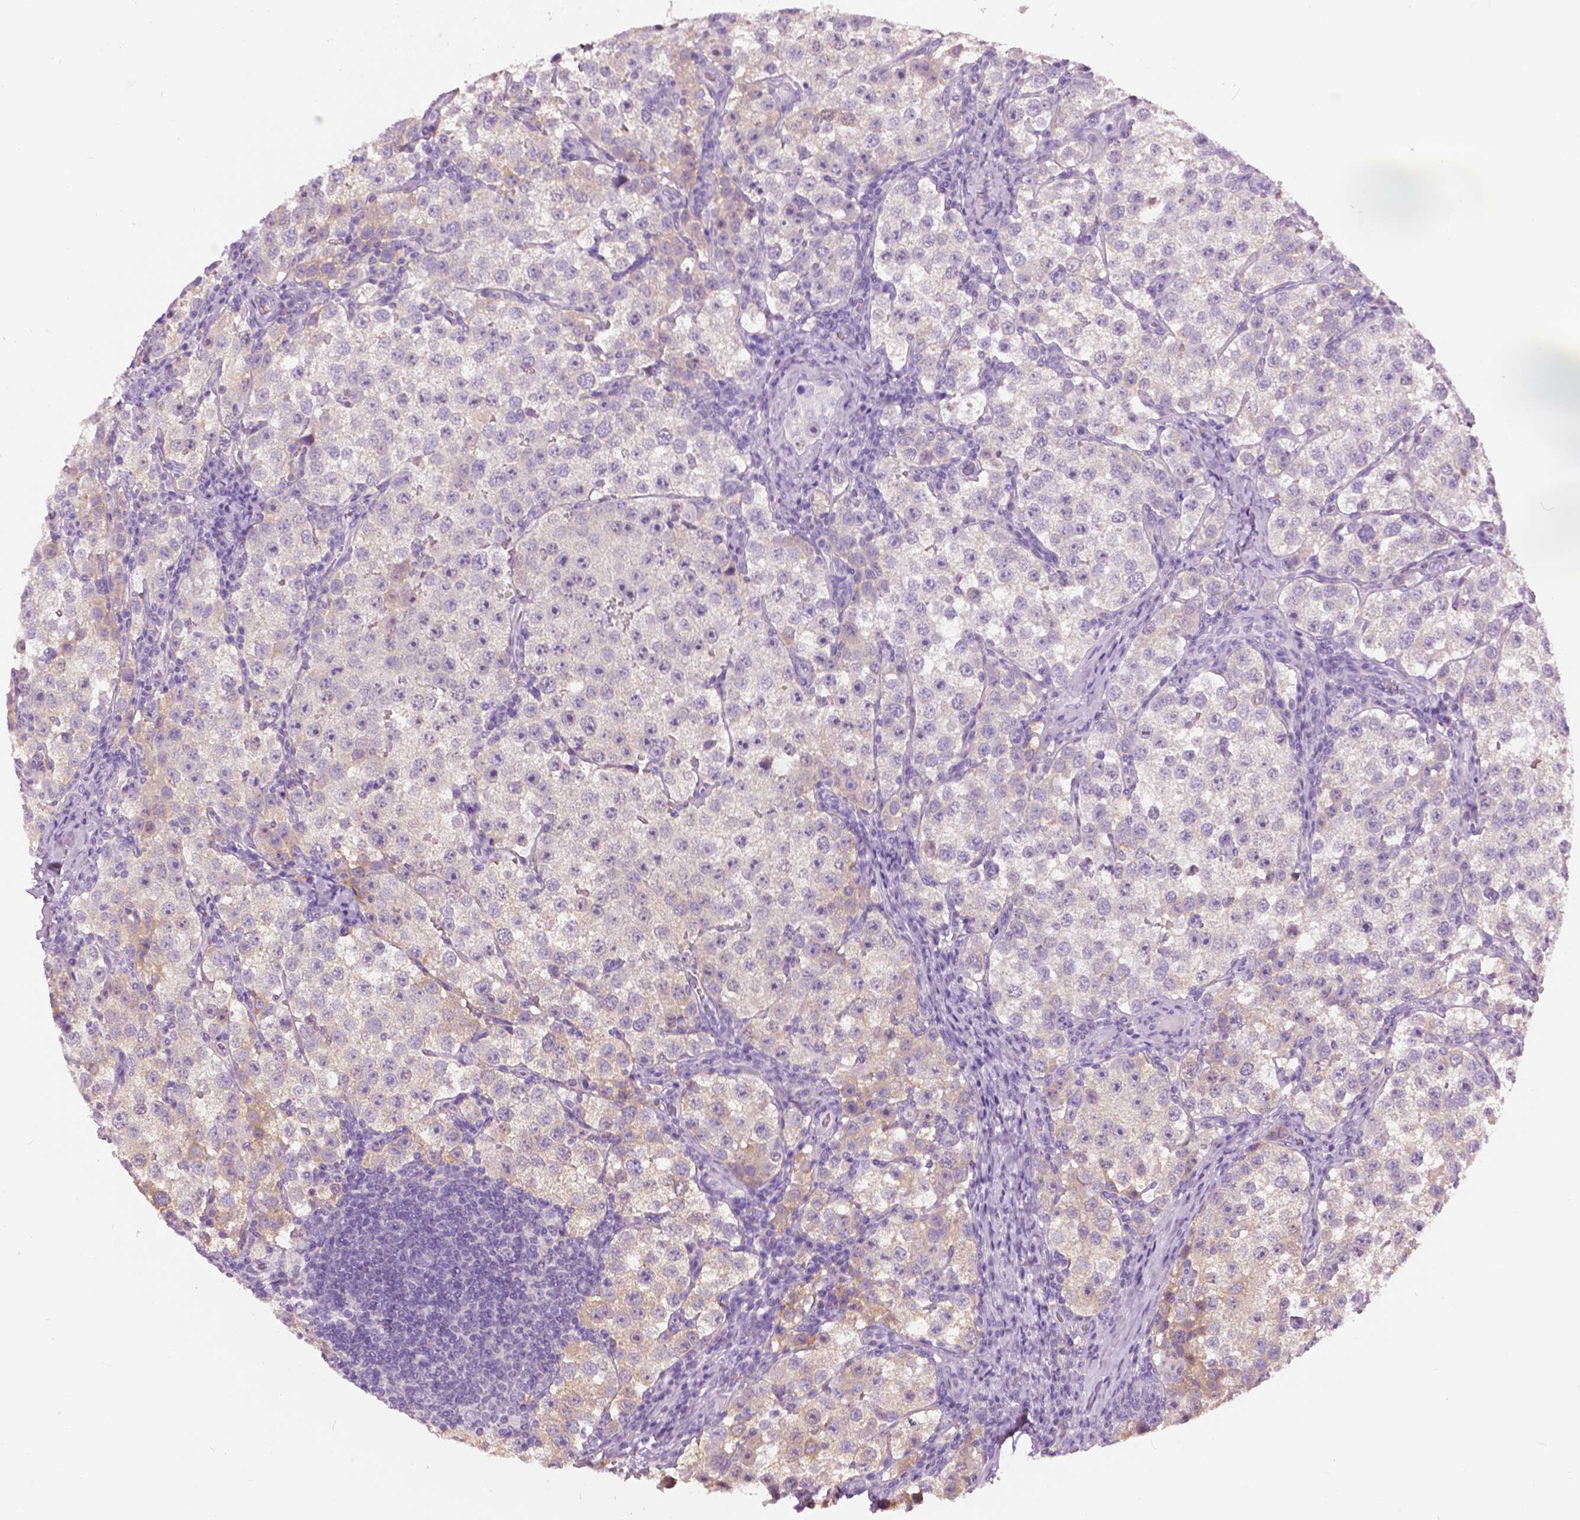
{"staining": {"intensity": "negative", "quantity": "none", "location": "none"}, "tissue": "testis cancer", "cell_type": "Tumor cells", "image_type": "cancer", "snomed": [{"axis": "morphology", "description": "Seminoma, NOS"}, {"axis": "topography", "description": "Testis"}], "caption": "Seminoma (testis) was stained to show a protein in brown. There is no significant positivity in tumor cells.", "gene": "TP53TG5", "patient": {"sex": "male", "age": 37}}